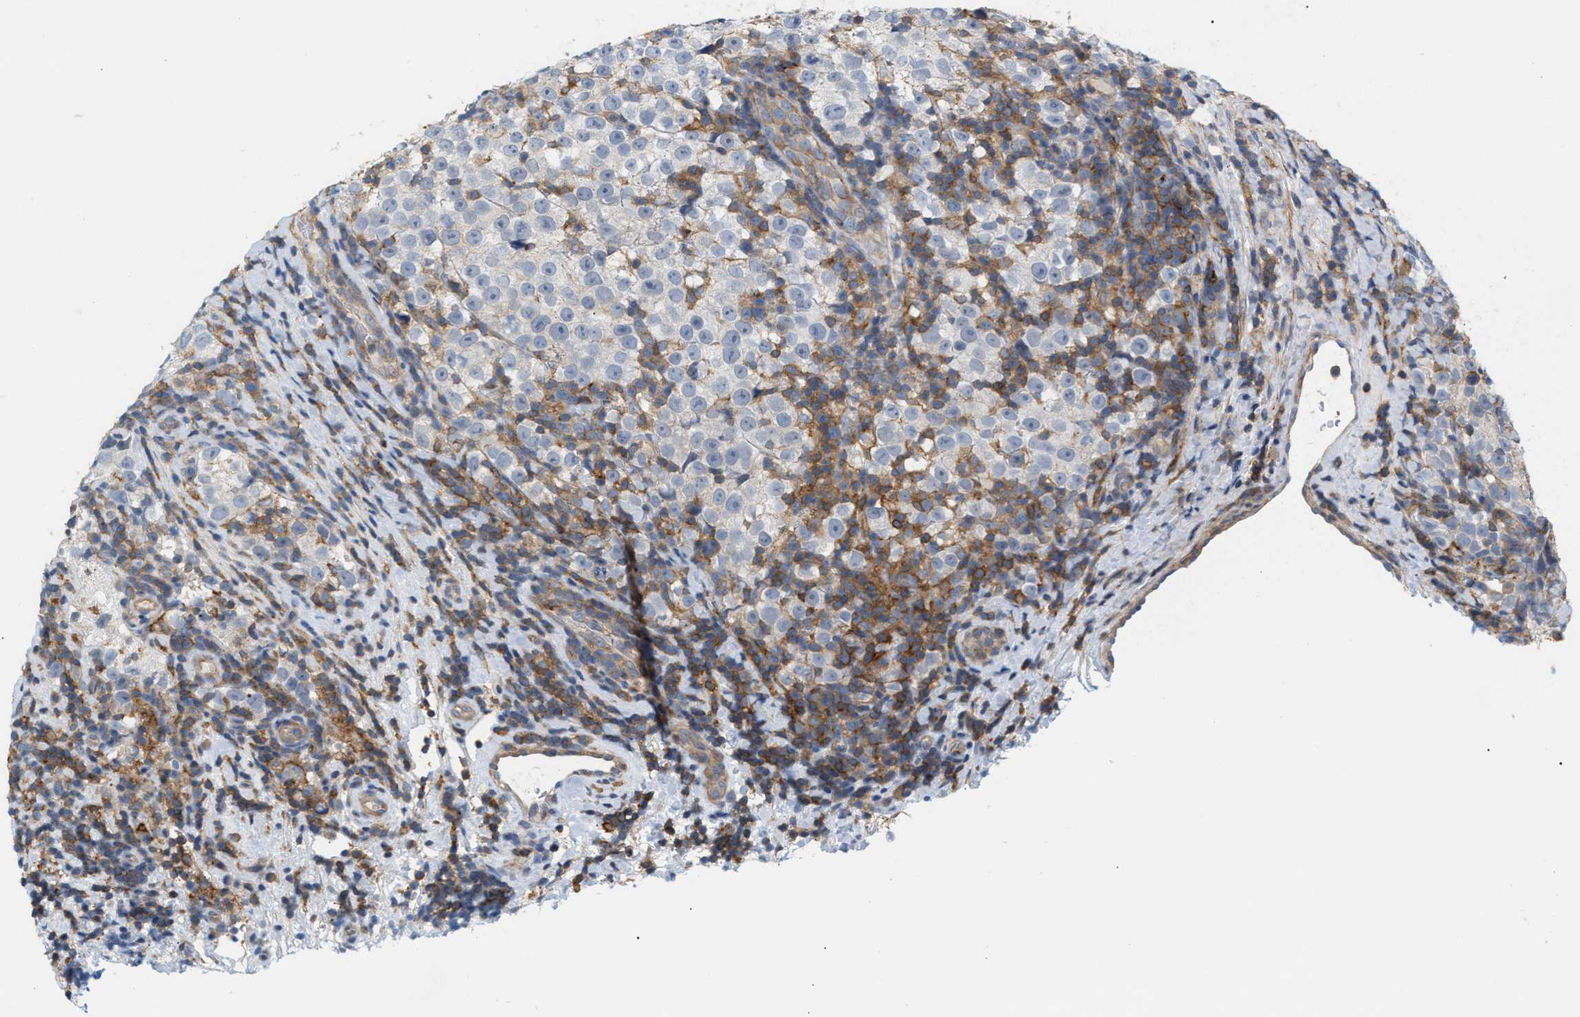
{"staining": {"intensity": "negative", "quantity": "none", "location": "none"}, "tissue": "testis cancer", "cell_type": "Tumor cells", "image_type": "cancer", "snomed": [{"axis": "morphology", "description": "Normal tissue, NOS"}, {"axis": "morphology", "description": "Seminoma, NOS"}, {"axis": "topography", "description": "Testis"}], "caption": "This is a histopathology image of IHC staining of testis cancer (seminoma), which shows no positivity in tumor cells.", "gene": "LRCH1", "patient": {"sex": "male", "age": 43}}